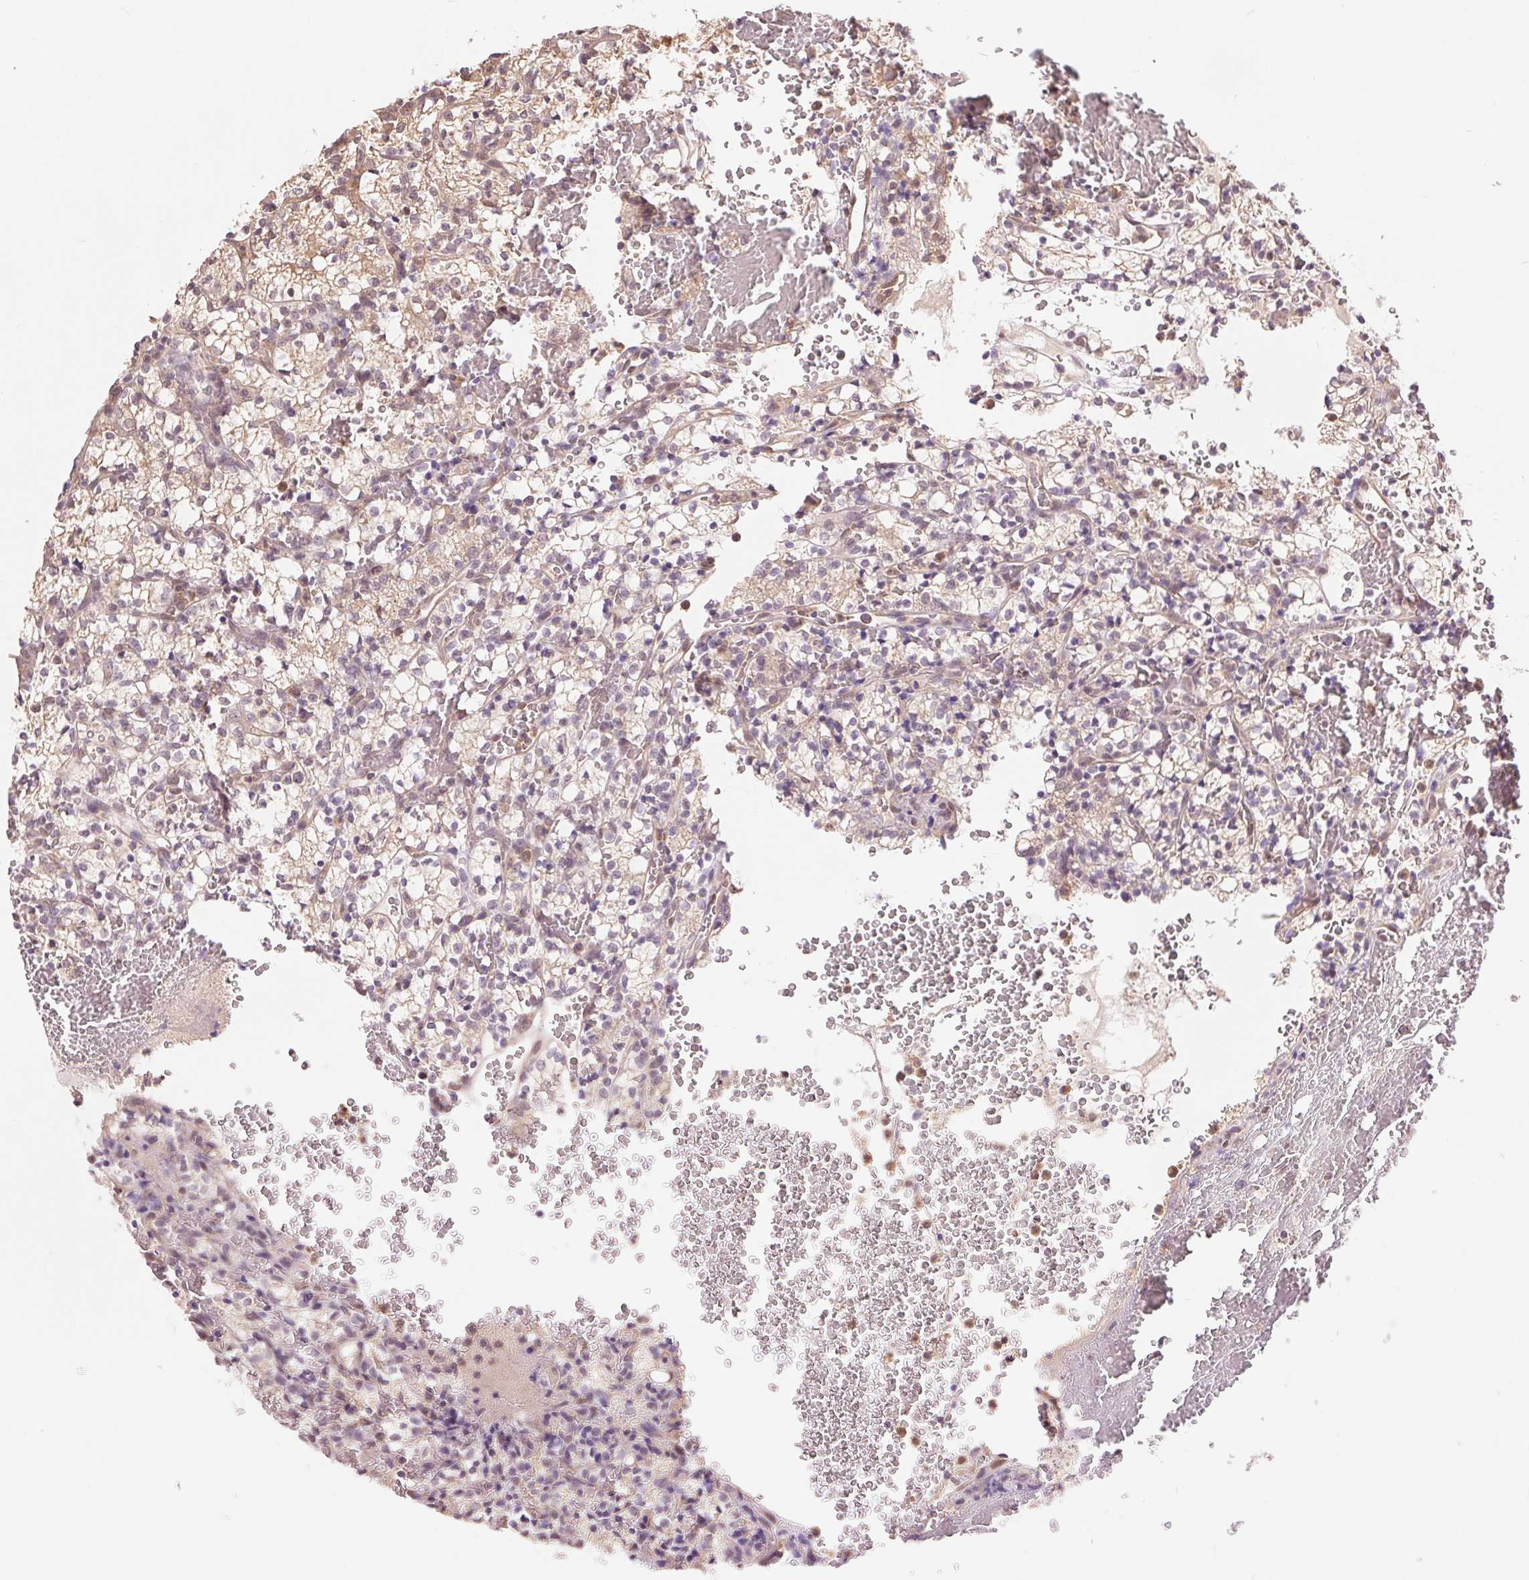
{"staining": {"intensity": "weak", "quantity": ">75%", "location": "cytoplasmic/membranous"}, "tissue": "renal cancer", "cell_type": "Tumor cells", "image_type": "cancer", "snomed": [{"axis": "morphology", "description": "Adenocarcinoma, NOS"}, {"axis": "topography", "description": "Kidney"}], "caption": "An immunohistochemistry (IHC) micrograph of tumor tissue is shown. Protein staining in brown labels weak cytoplasmic/membranous positivity in renal adenocarcinoma within tumor cells. (DAB IHC with brightfield microscopy, high magnification).", "gene": "TMEM273", "patient": {"sex": "female", "age": 69}}